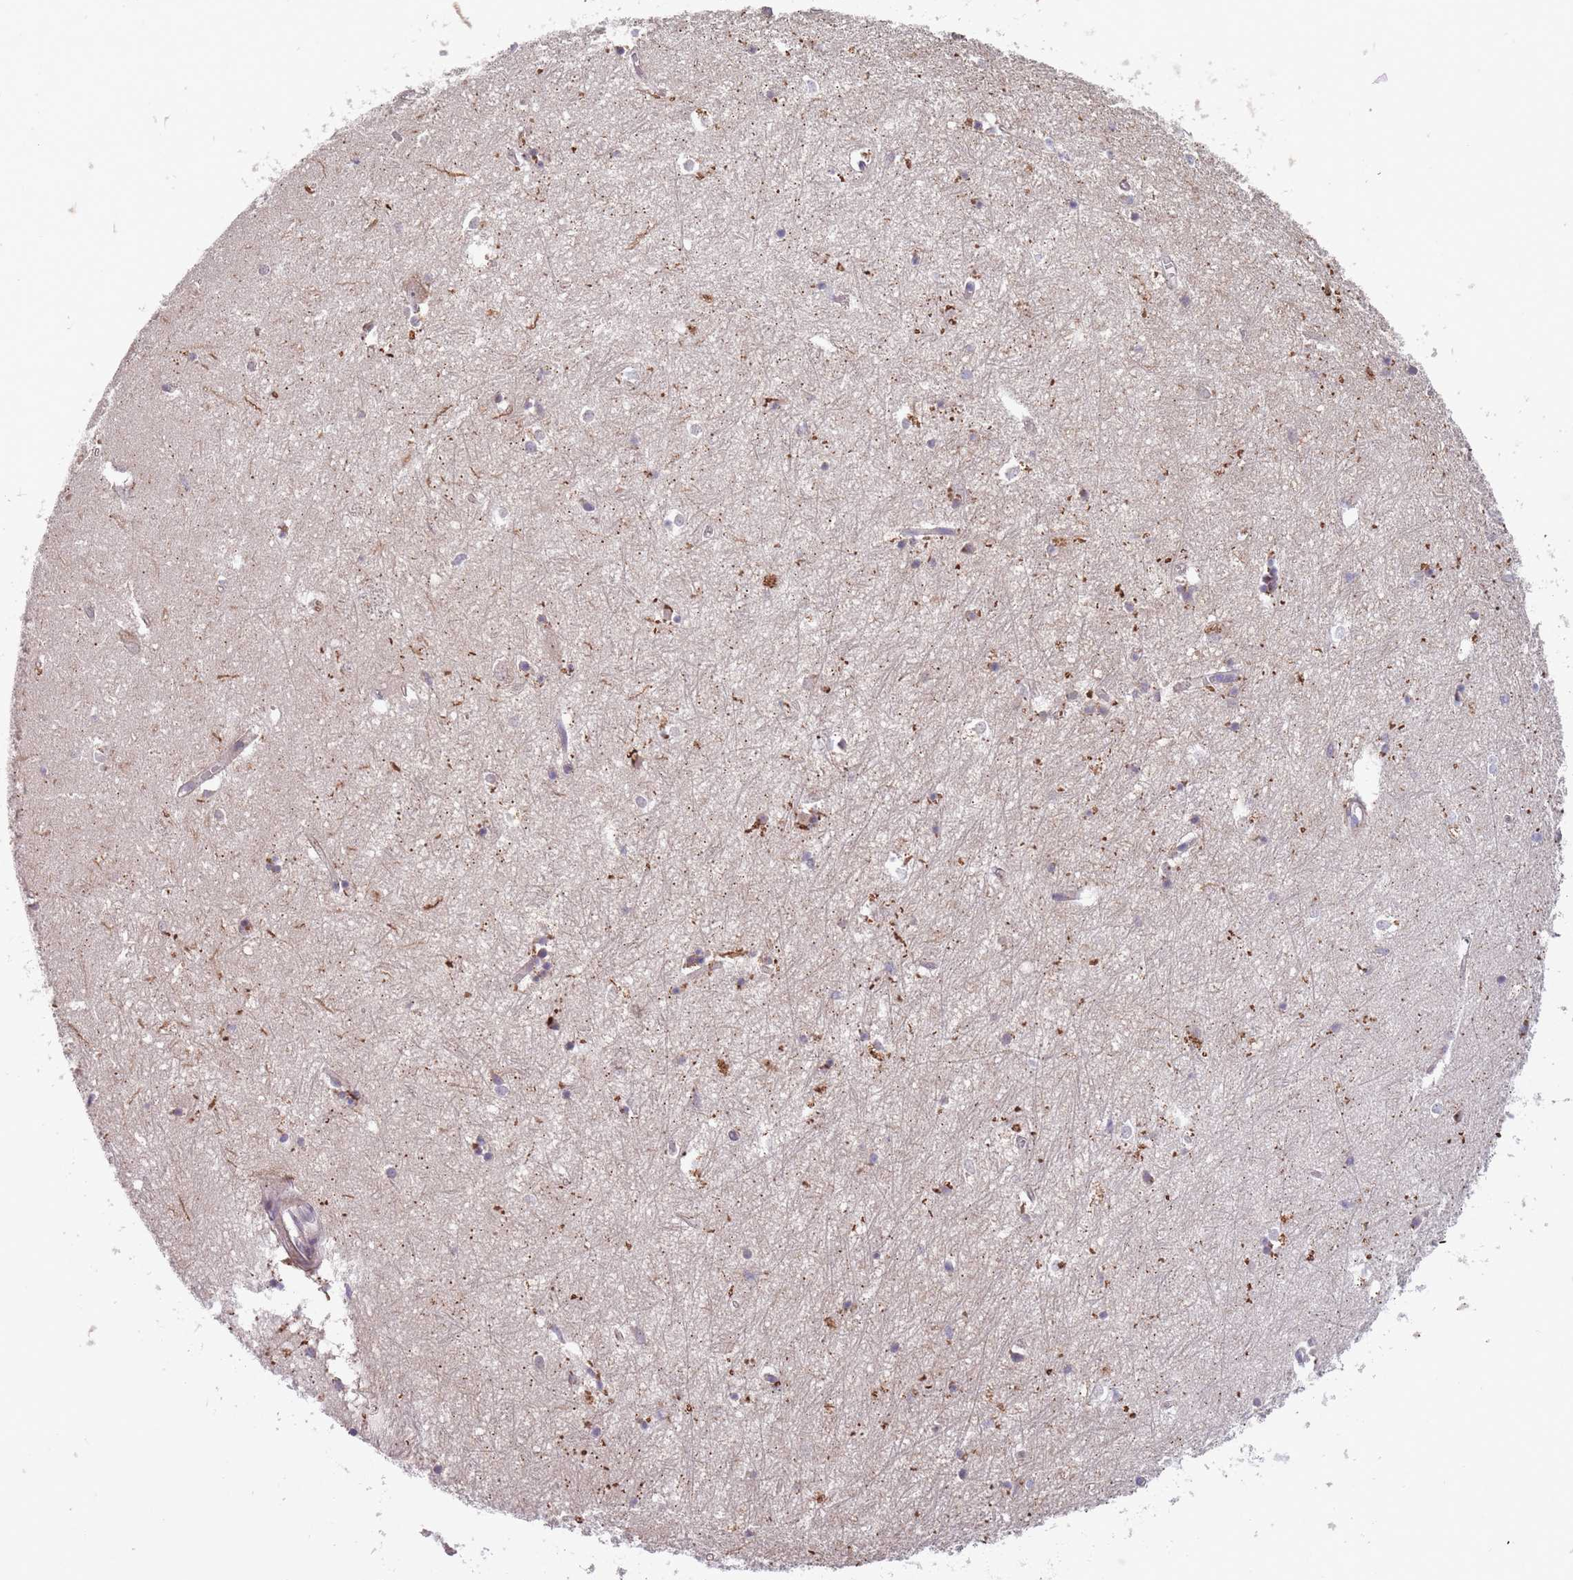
{"staining": {"intensity": "strong", "quantity": "<25%", "location": "cytoplasmic/membranous"}, "tissue": "hippocampus", "cell_type": "Glial cells", "image_type": "normal", "snomed": [{"axis": "morphology", "description": "Normal tissue, NOS"}, {"axis": "topography", "description": "Hippocampus"}], "caption": "Immunohistochemistry (DAB (3,3'-diaminobenzidine)) staining of unremarkable hippocampus demonstrates strong cytoplasmic/membranous protein positivity in approximately <25% of glial cells.", "gene": "ITPKC", "patient": {"sex": "female", "age": 64}}